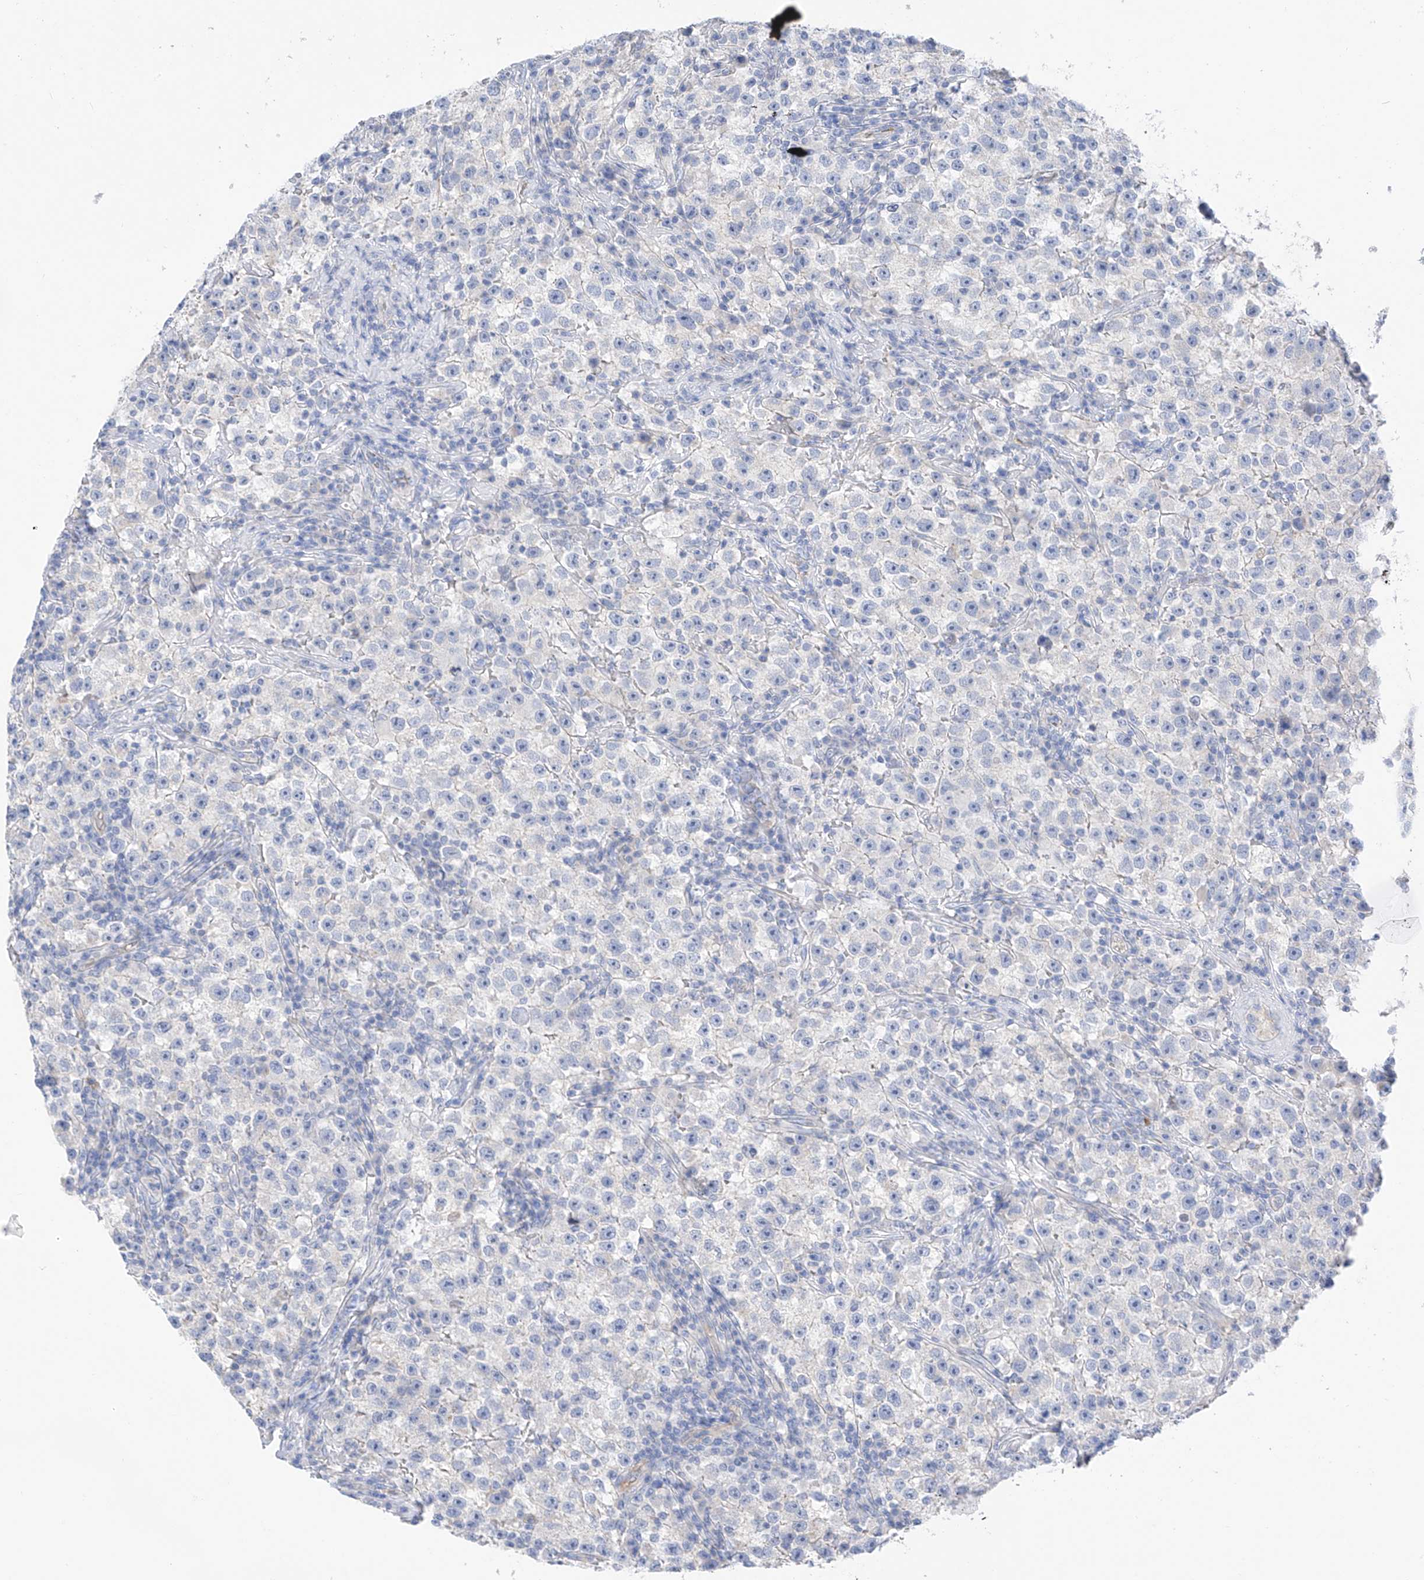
{"staining": {"intensity": "negative", "quantity": "none", "location": "none"}, "tissue": "testis cancer", "cell_type": "Tumor cells", "image_type": "cancer", "snomed": [{"axis": "morphology", "description": "Seminoma, NOS"}, {"axis": "topography", "description": "Testis"}], "caption": "Protein analysis of testis cancer displays no significant positivity in tumor cells. (Immunohistochemistry (ihc), brightfield microscopy, high magnification).", "gene": "ITGA9", "patient": {"sex": "male", "age": 22}}